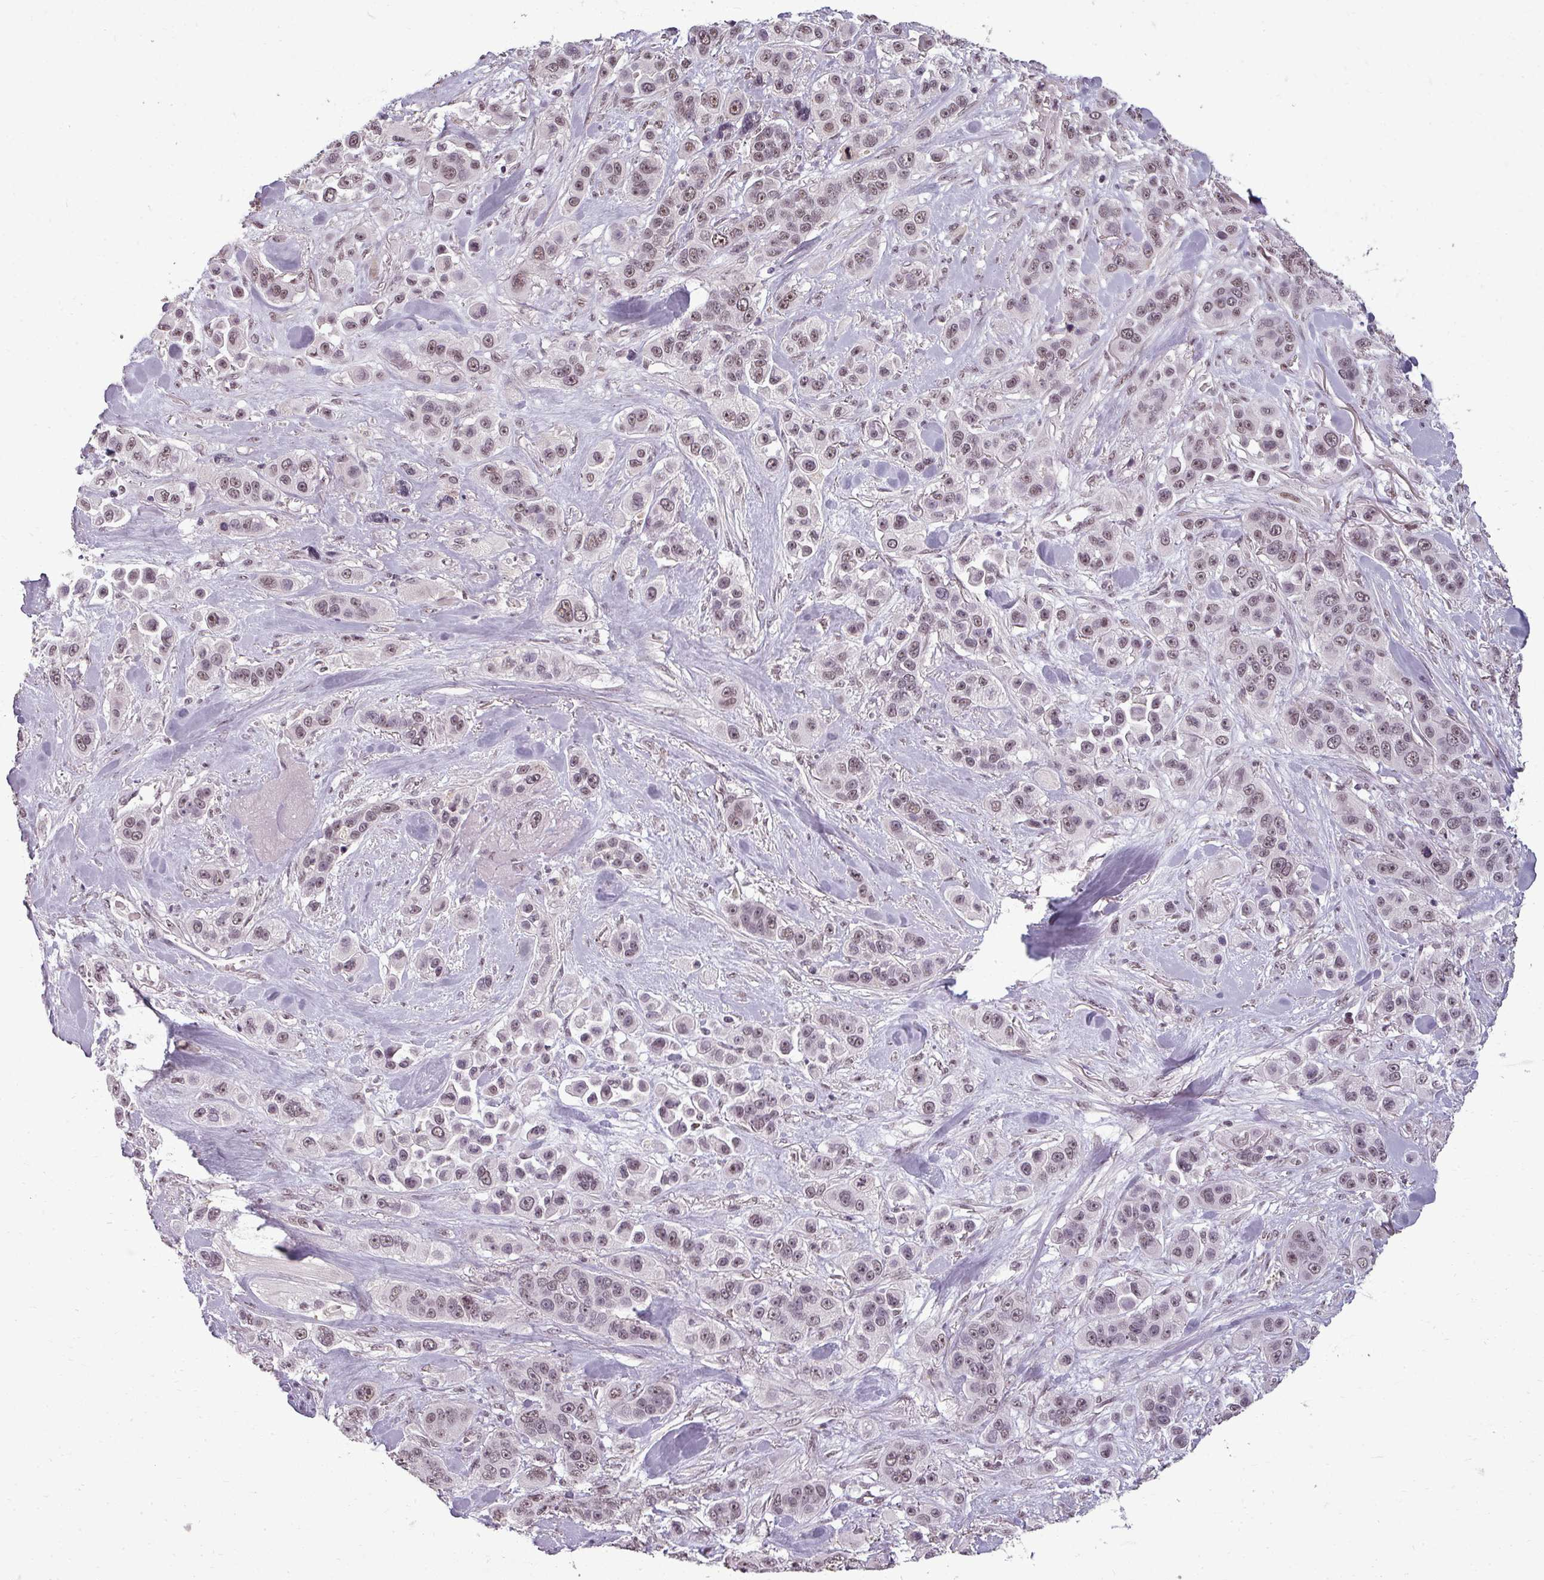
{"staining": {"intensity": "moderate", "quantity": ">75%", "location": "nuclear"}, "tissue": "skin cancer", "cell_type": "Tumor cells", "image_type": "cancer", "snomed": [{"axis": "morphology", "description": "Squamous cell carcinoma, NOS"}, {"axis": "topography", "description": "Skin"}], "caption": "Moderate nuclear staining is seen in approximately >75% of tumor cells in skin cancer. (DAB IHC with brightfield microscopy, high magnification).", "gene": "BCAS3", "patient": {"sex": "male", "age": 67}}